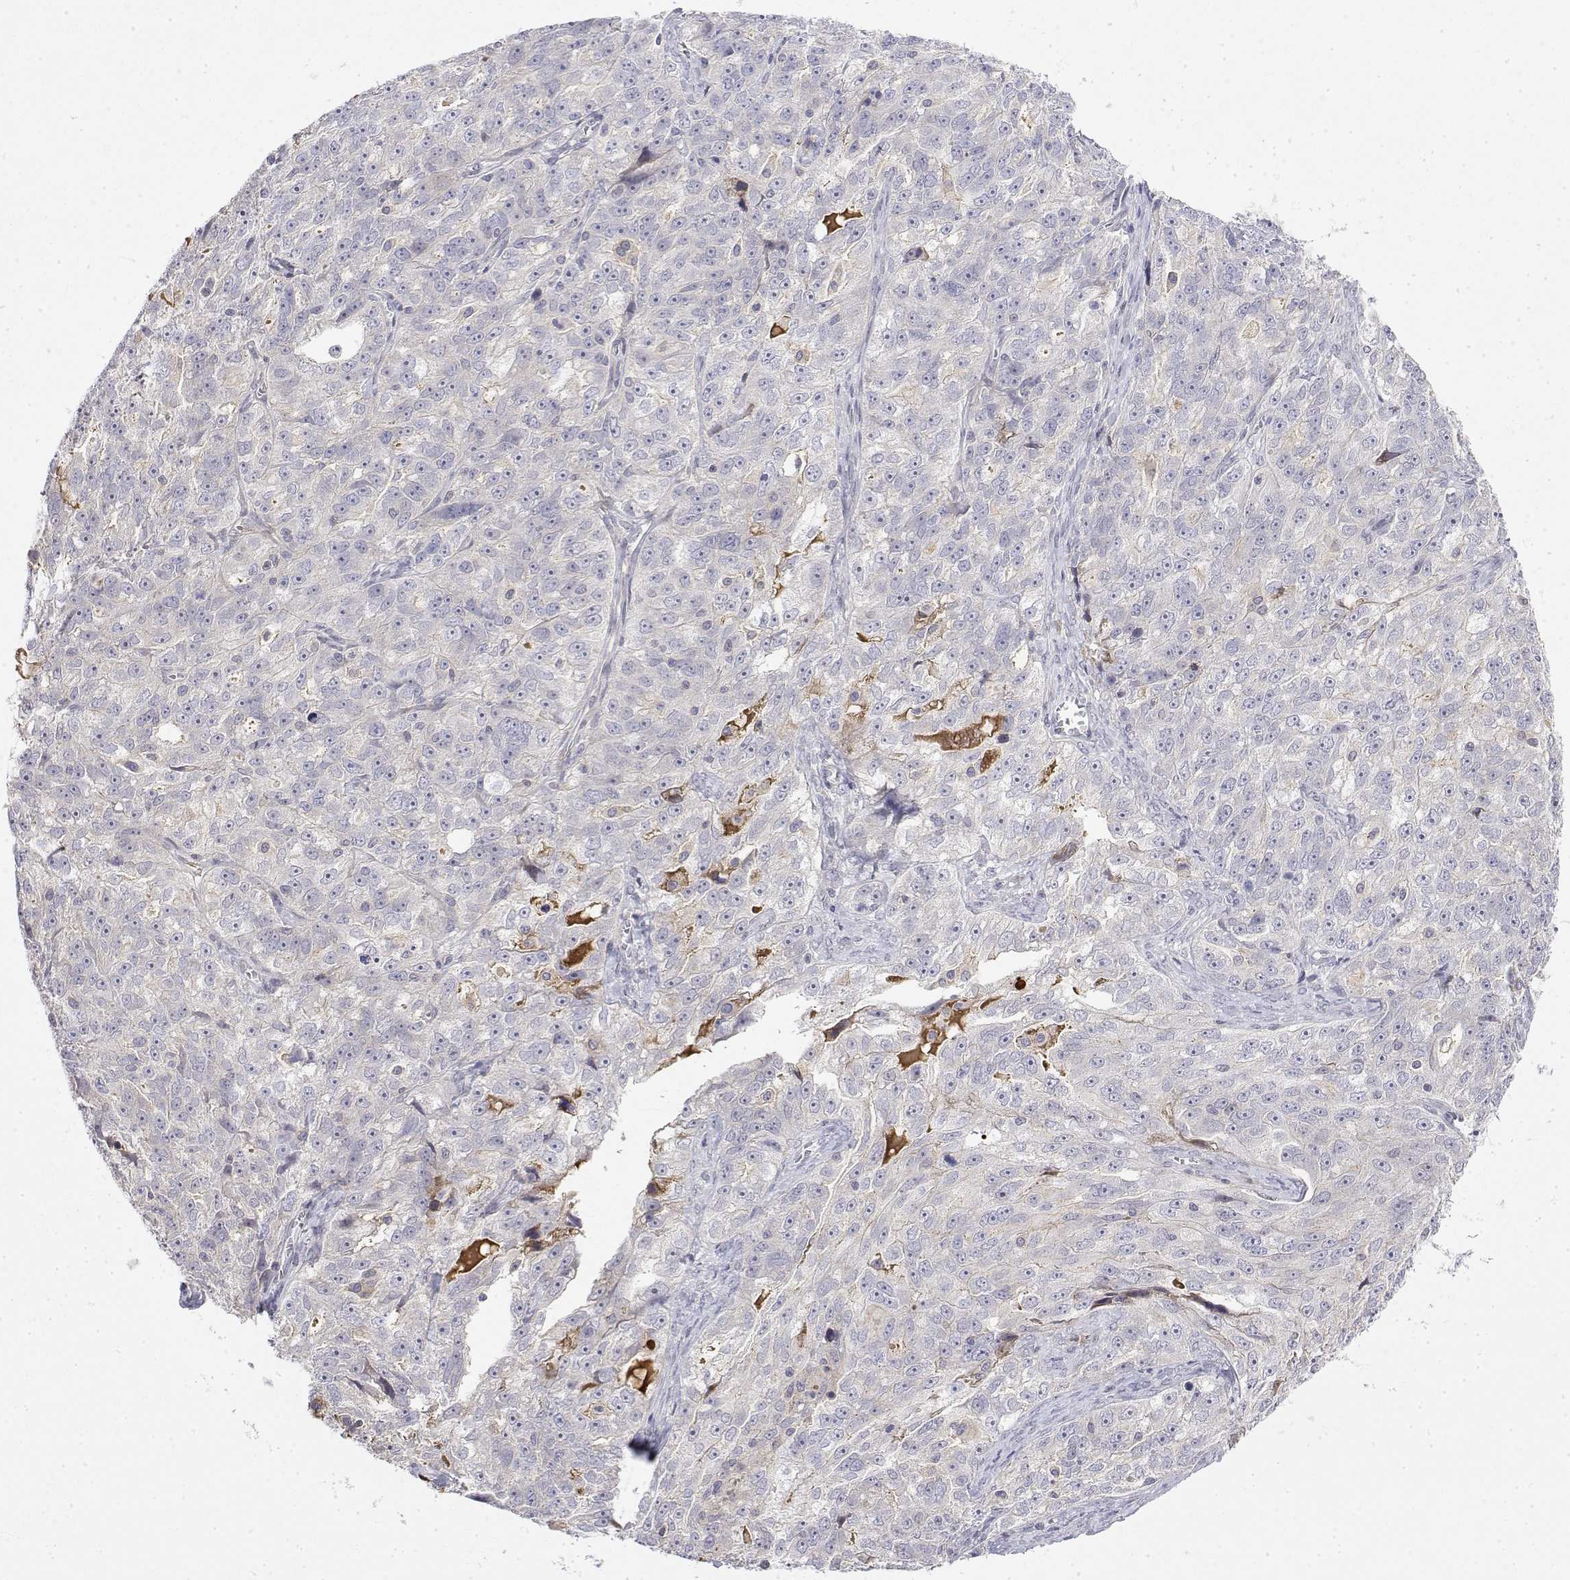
{"staining": {"intensity": "negative", "quantity": "none", "location": "none"}, "tissue": "ovarian cancer", "cell_type": "Tumor cells", "image_type": "cancer", "snomed": [{"axis": "morphology", "description": "Cystadenocarcinoma, serous, NOS"}, {"axis": "topography", "description": "Ovary"}], "caption": "IHC micrograph of neoplastic tissue: human serous cystadenocarcinoma (ovarian) stained with DAB reveals no significant protein expression in tumor cells.", "gene": "IGFBP4", "patient": {"sex": "female", "age": 51}}